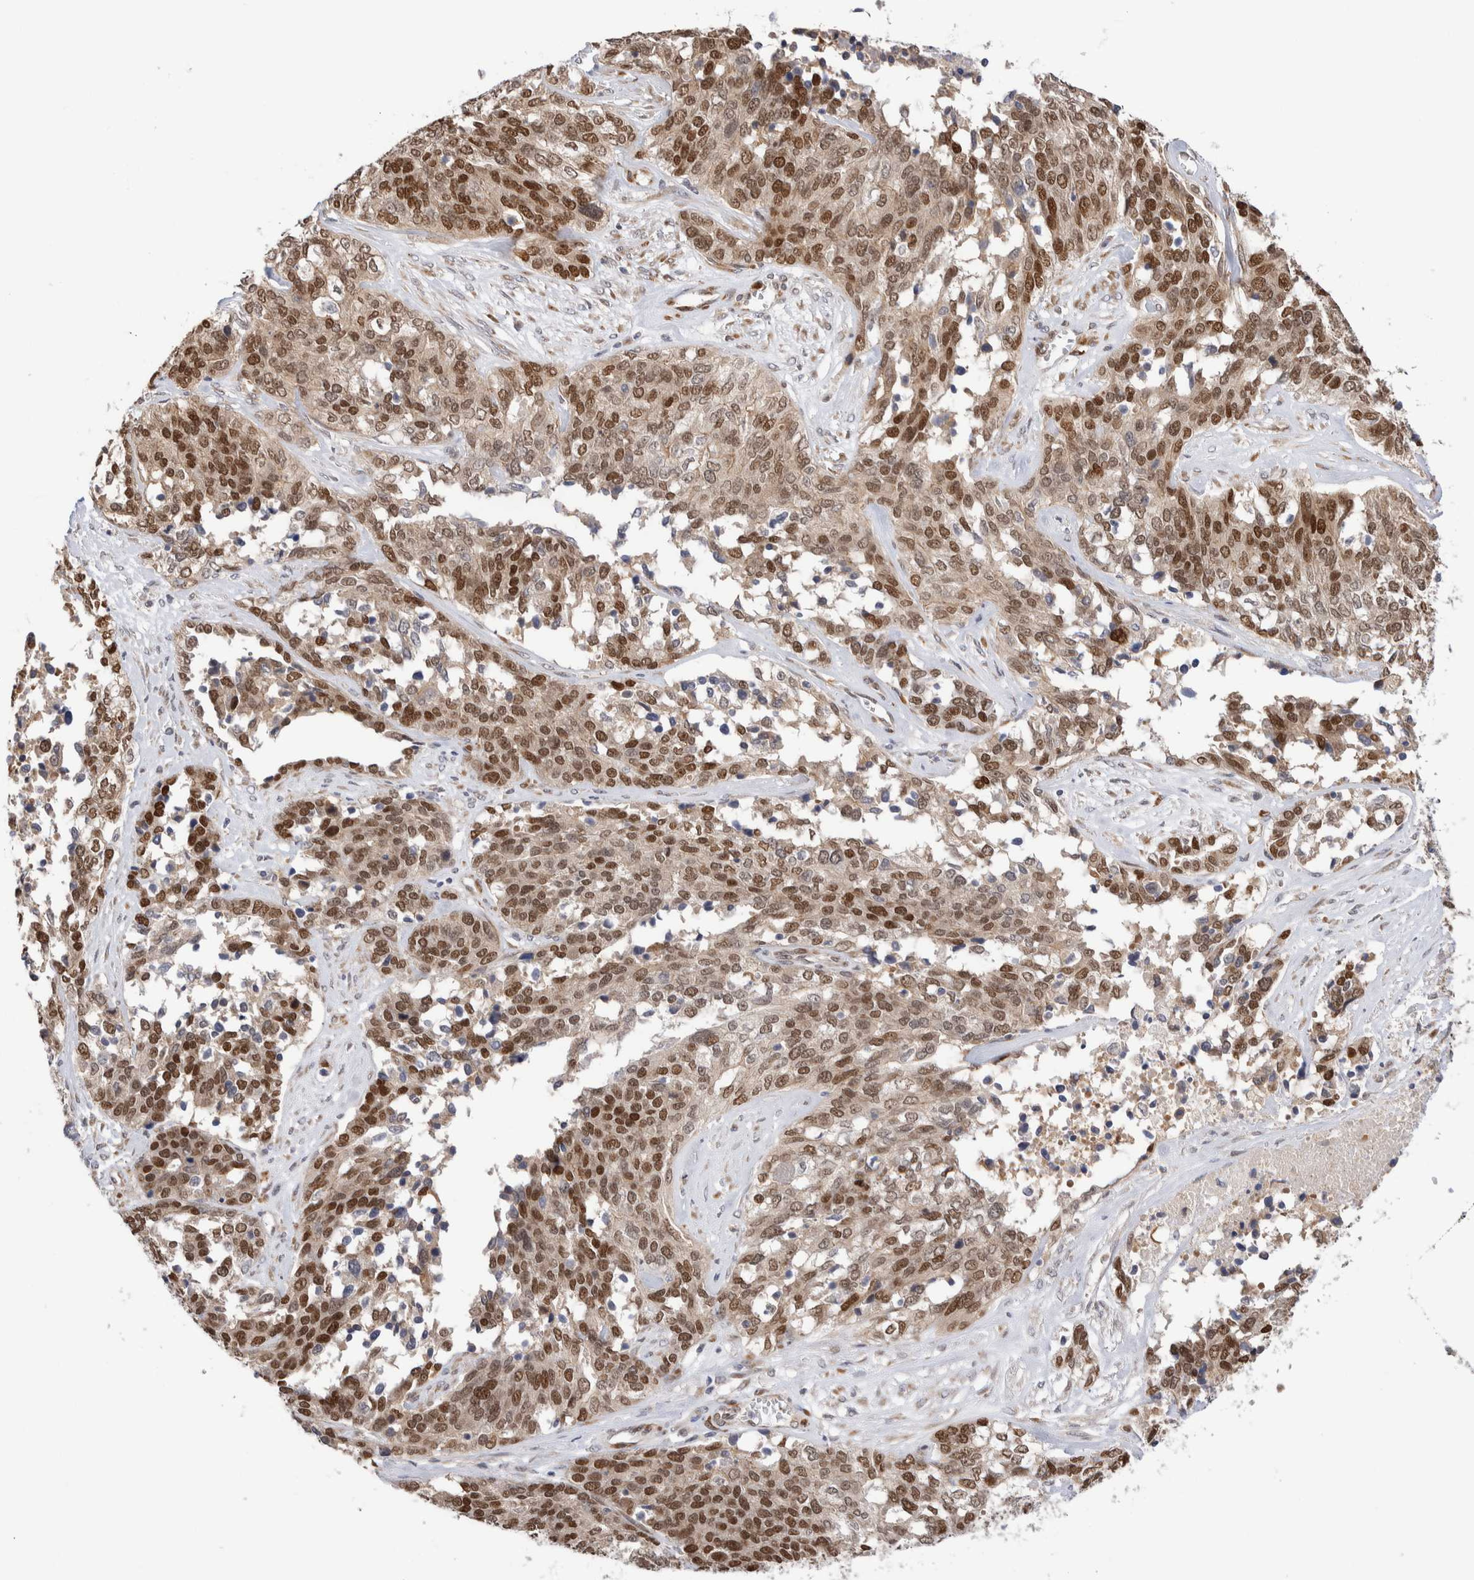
{"staining": {"intensity": "moderate", "quantity": ">75%", "location": "cytoplasmic/membranous,nuclear"}, "tissue": "ovarian cancer", "cell_type": "Tumor cells", "image_type": "cancer", "snomed": [{"axis": "morphology", "description": "Cystadenocarcinoma, serous, NOS"}, {"axis": "topography", "description": "Ovary"}], "caption": "Protein expression analysis of ovarian serous cystadenocarcinoma exhibits moderate cytoplasmic/membranous and nuclear staining in about >75% of tumor cells. Nuclei are stained in blue.", "gene": "NSMAF", "patient": {"sex": "female", "age": 44}}